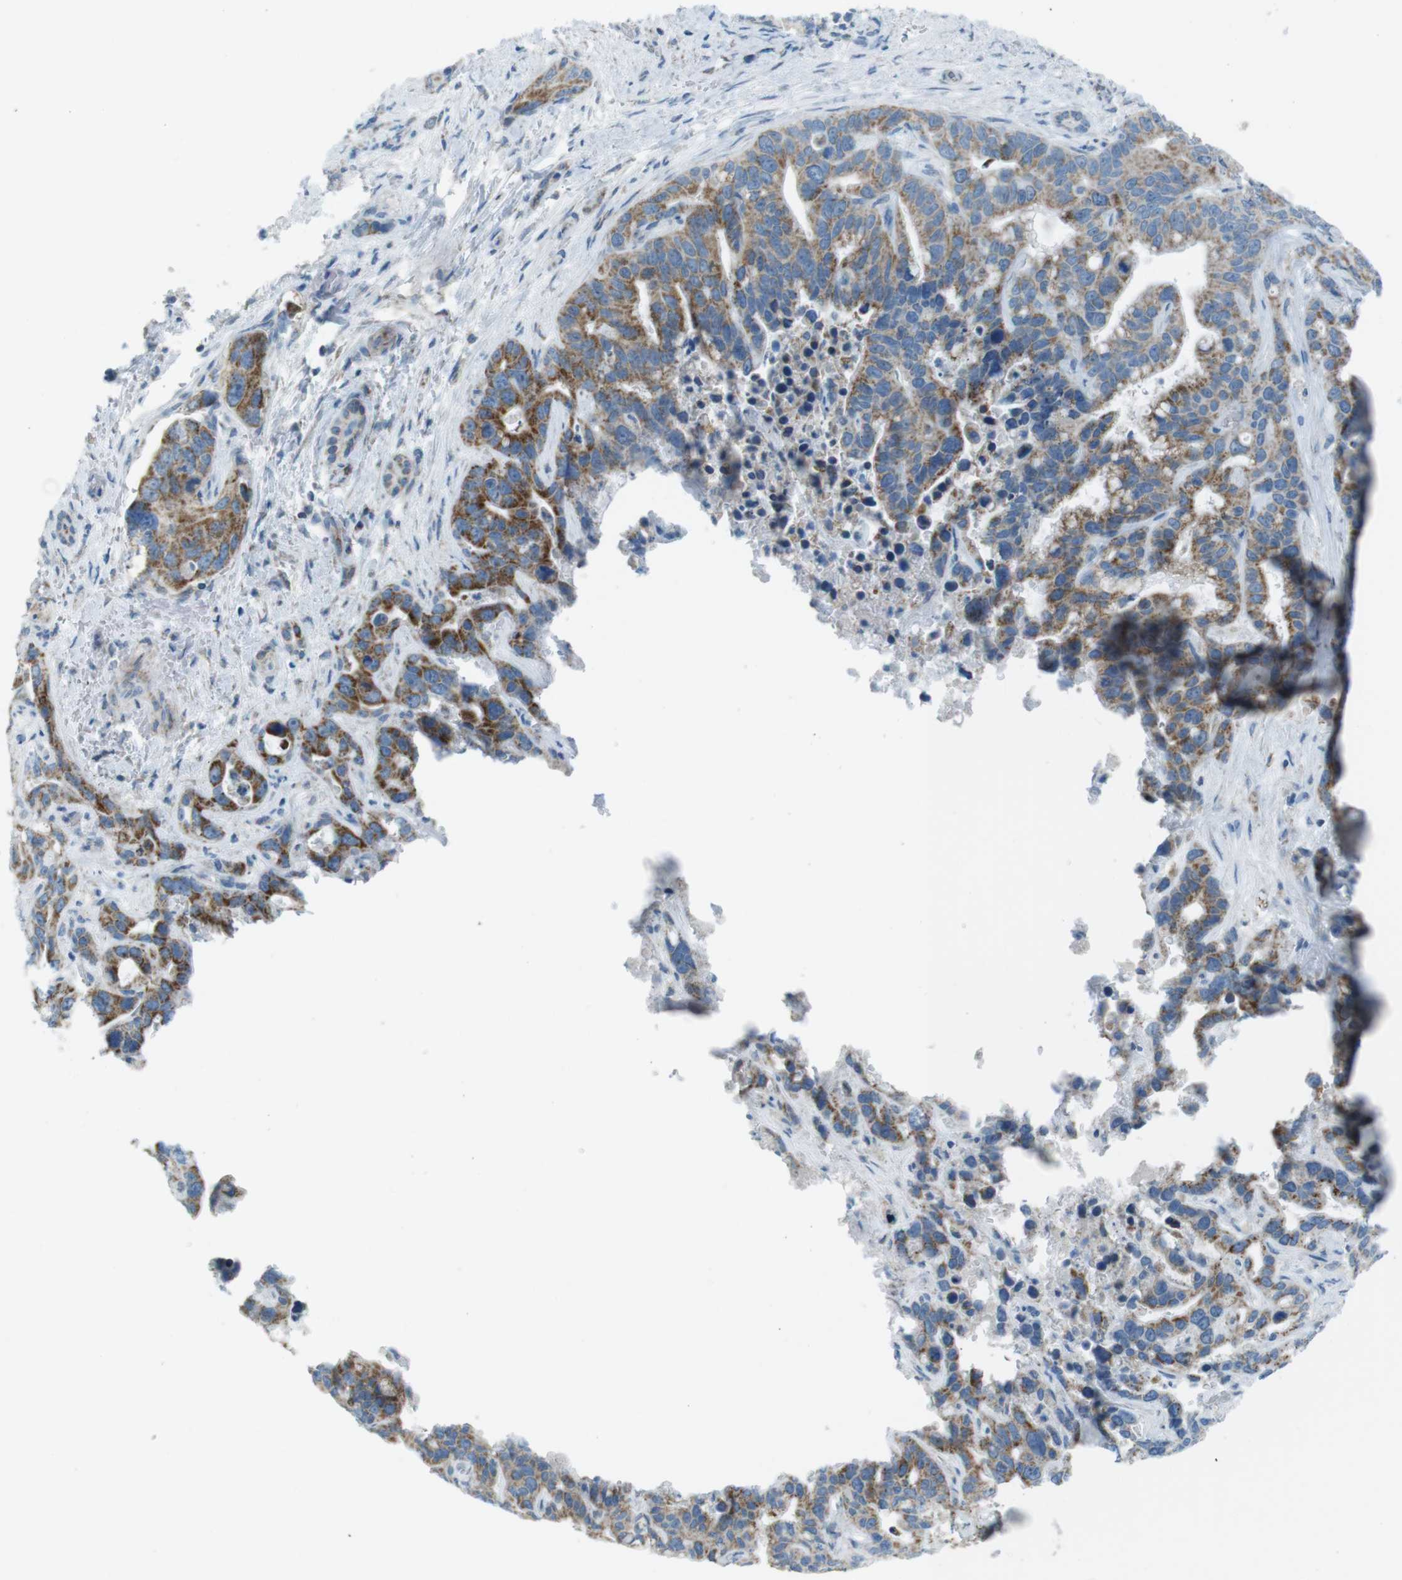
{"staining": {"intensity": "strong", "quantity": "25%-75%", "location": "cytoplasmic/membranous"}, "tissue": "liver cancer", "cell_type": "Tumor cells", "image_type": "cancer", "snomed": [{"axis": "morphology", "description": "Cholangiocarcinoma"}, {"axis": "topography", "description": "Liver"}], "caption": "This histopathology image displays liver cholangiocarcinoma stained with immunohistochemistry (IHC) to label a protein in brown. The cytoplasmic/membranous of tumor cells show strong positivity for the protein. Nuclei are counter-stained blue.", "gene": "DNAJA3", "patient": {"sex": "female", "age": 65}}